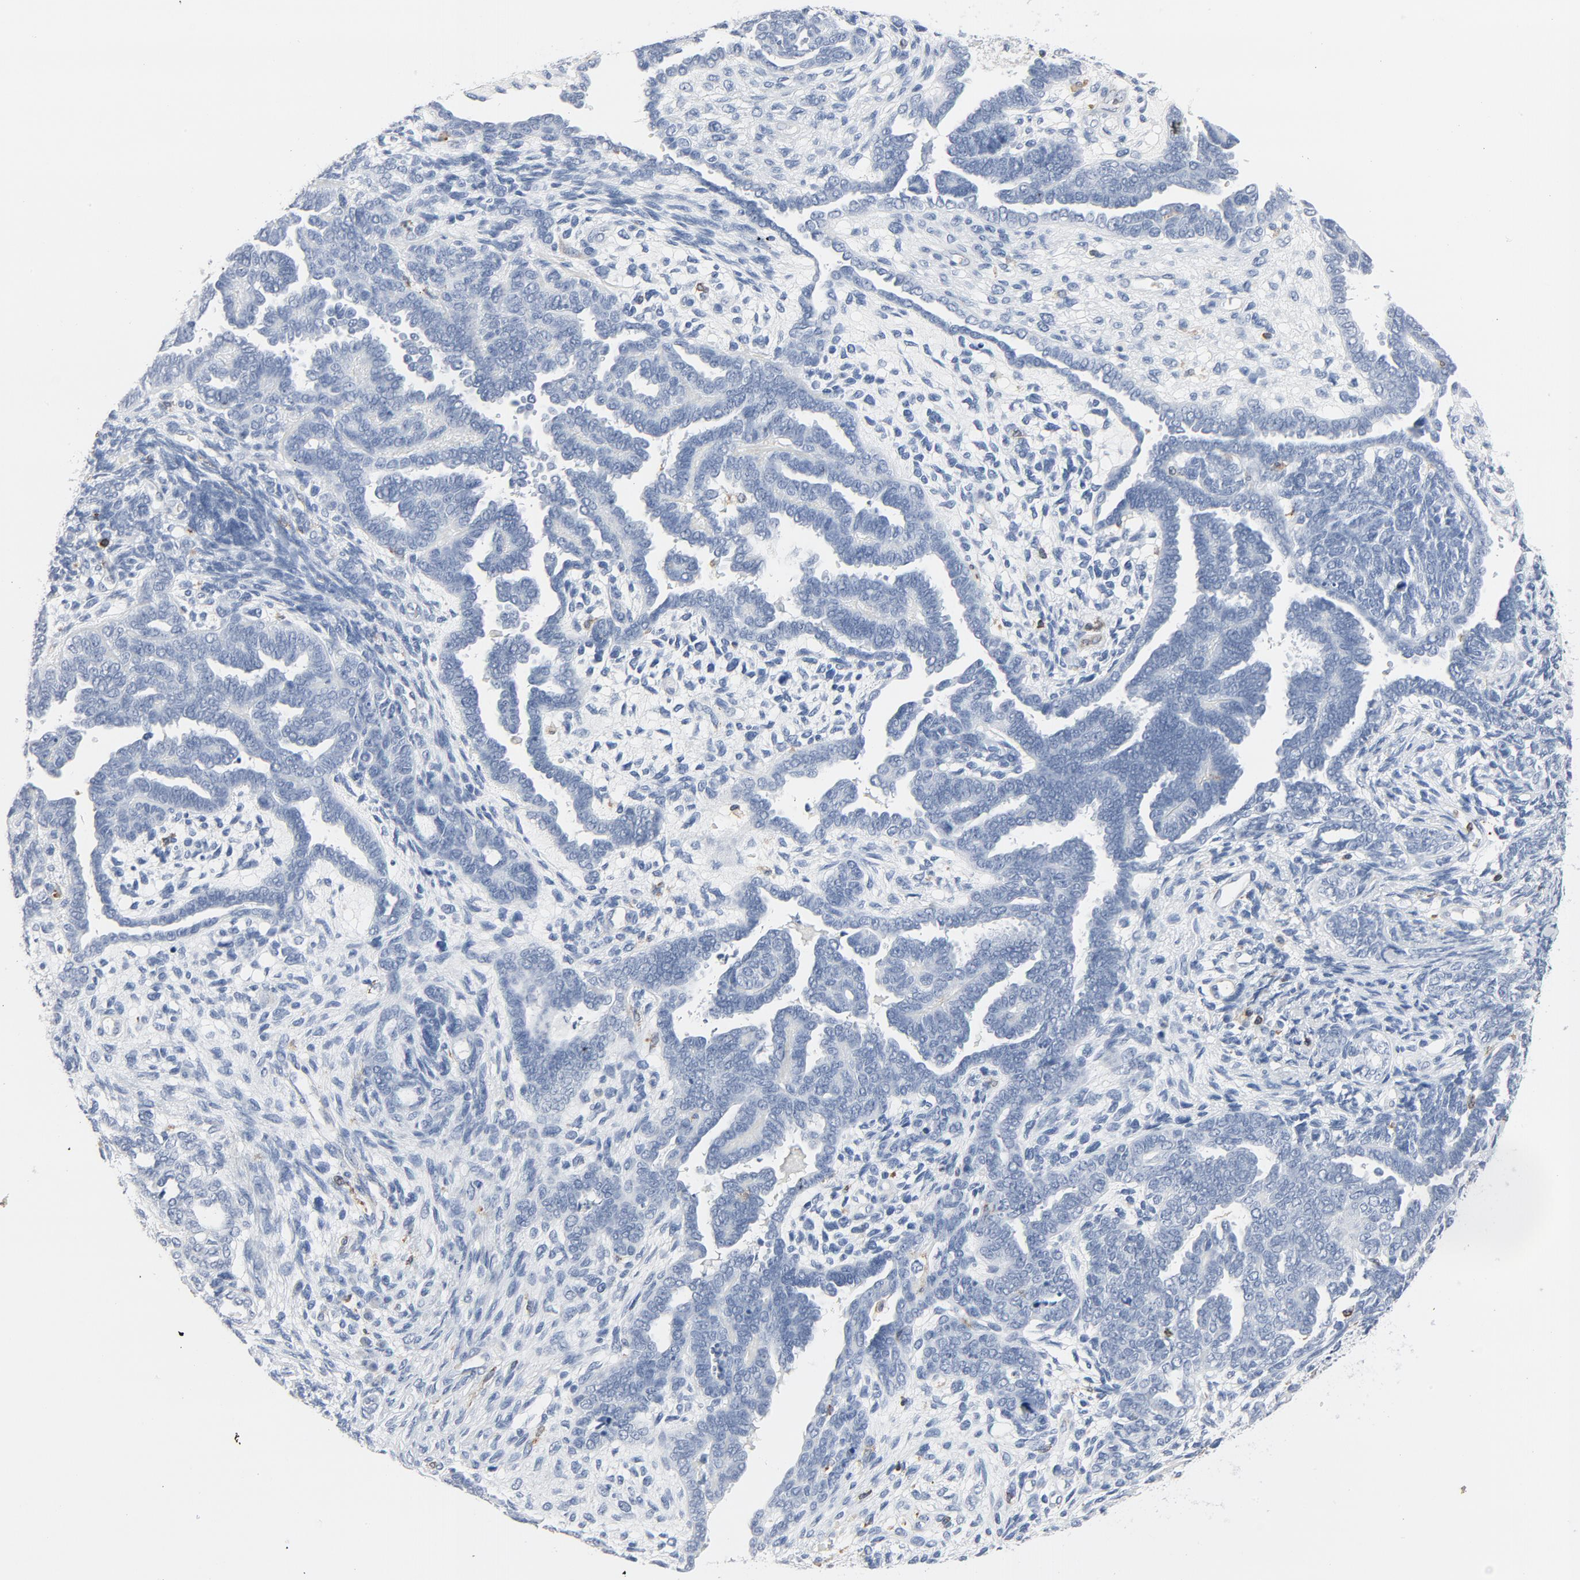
{"staining": {"intensity": "negative", "quantity": "none", "location": "none"}, "tissue": "endometrial cancer", "cell_type": "Tumor cells", "image_type": "cancer", "snomed": [{"axis": "morphology", "description": "Neoplasm, malignant, NOS"}, {"axis": "topography", "description": "Endometrium"}], "caption": "This is an IHC photomicrograph of endometrial neoplasm (malignant). There is no expression in tumor cells.", "gene": "LCP2", "patient": {"sex": "female", "age": 74}}